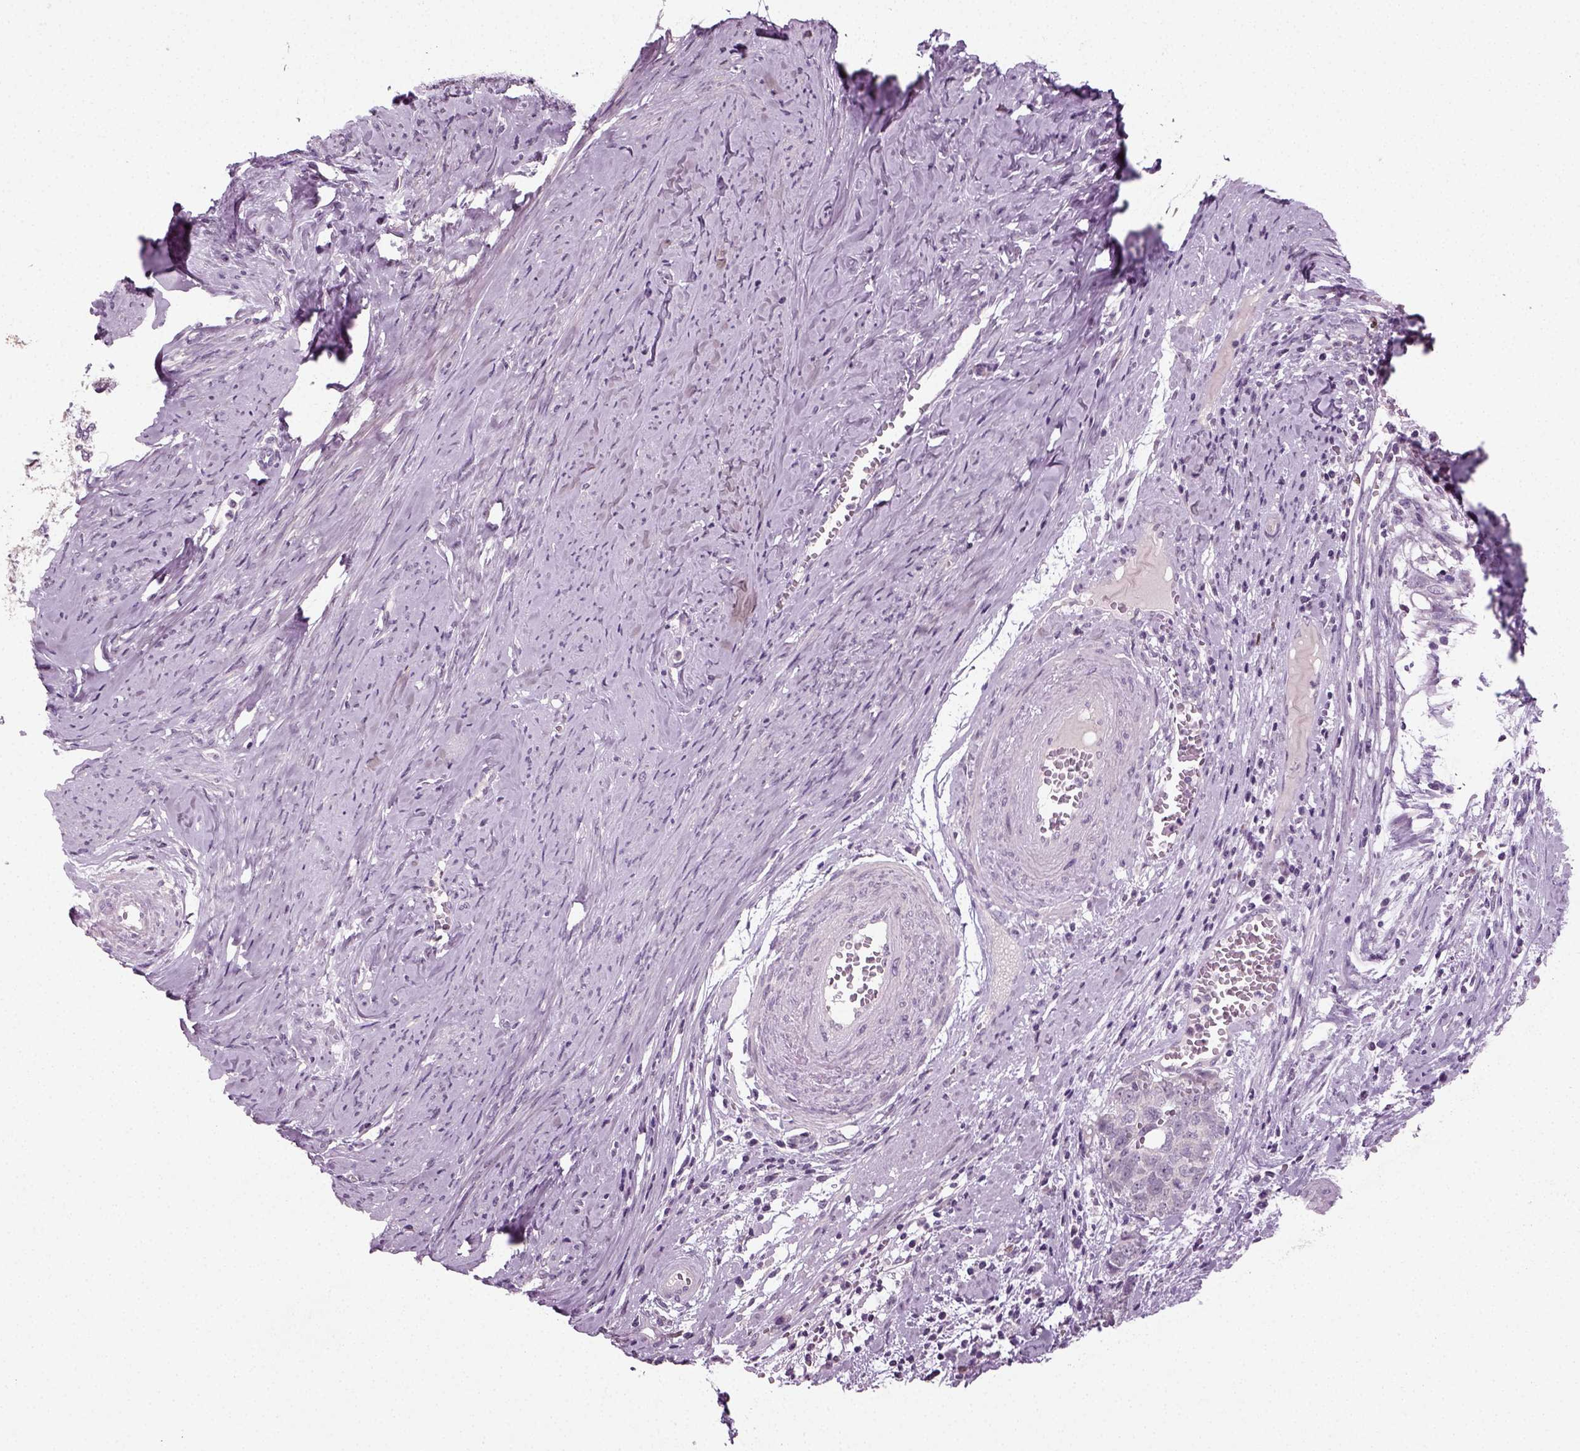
{"staining": {"intensity": "negative", "quantity": "none", "location": "none"}, "tissue": "cervical cancer", "cell_type": "Tumor cells", "image_type": "cancer", "snomed": [{"axis": "morphology", "description": "Squamous cell carcinoma, NOS"}, {"axis": "topography", "description": "Cervix"}], "caption": "DAB immunohistochemical staining of human cervical cancer (squamous cell carcinoma) displays no significant expression in tumor cells. The staining is performed using DAB (3,3'-diaminobenzidine) brown chromogen with nuclei counter-stained in using hematoxylin.", "gene": "SYNGAP1", "patient": {"sex": "female", "age": 63}}